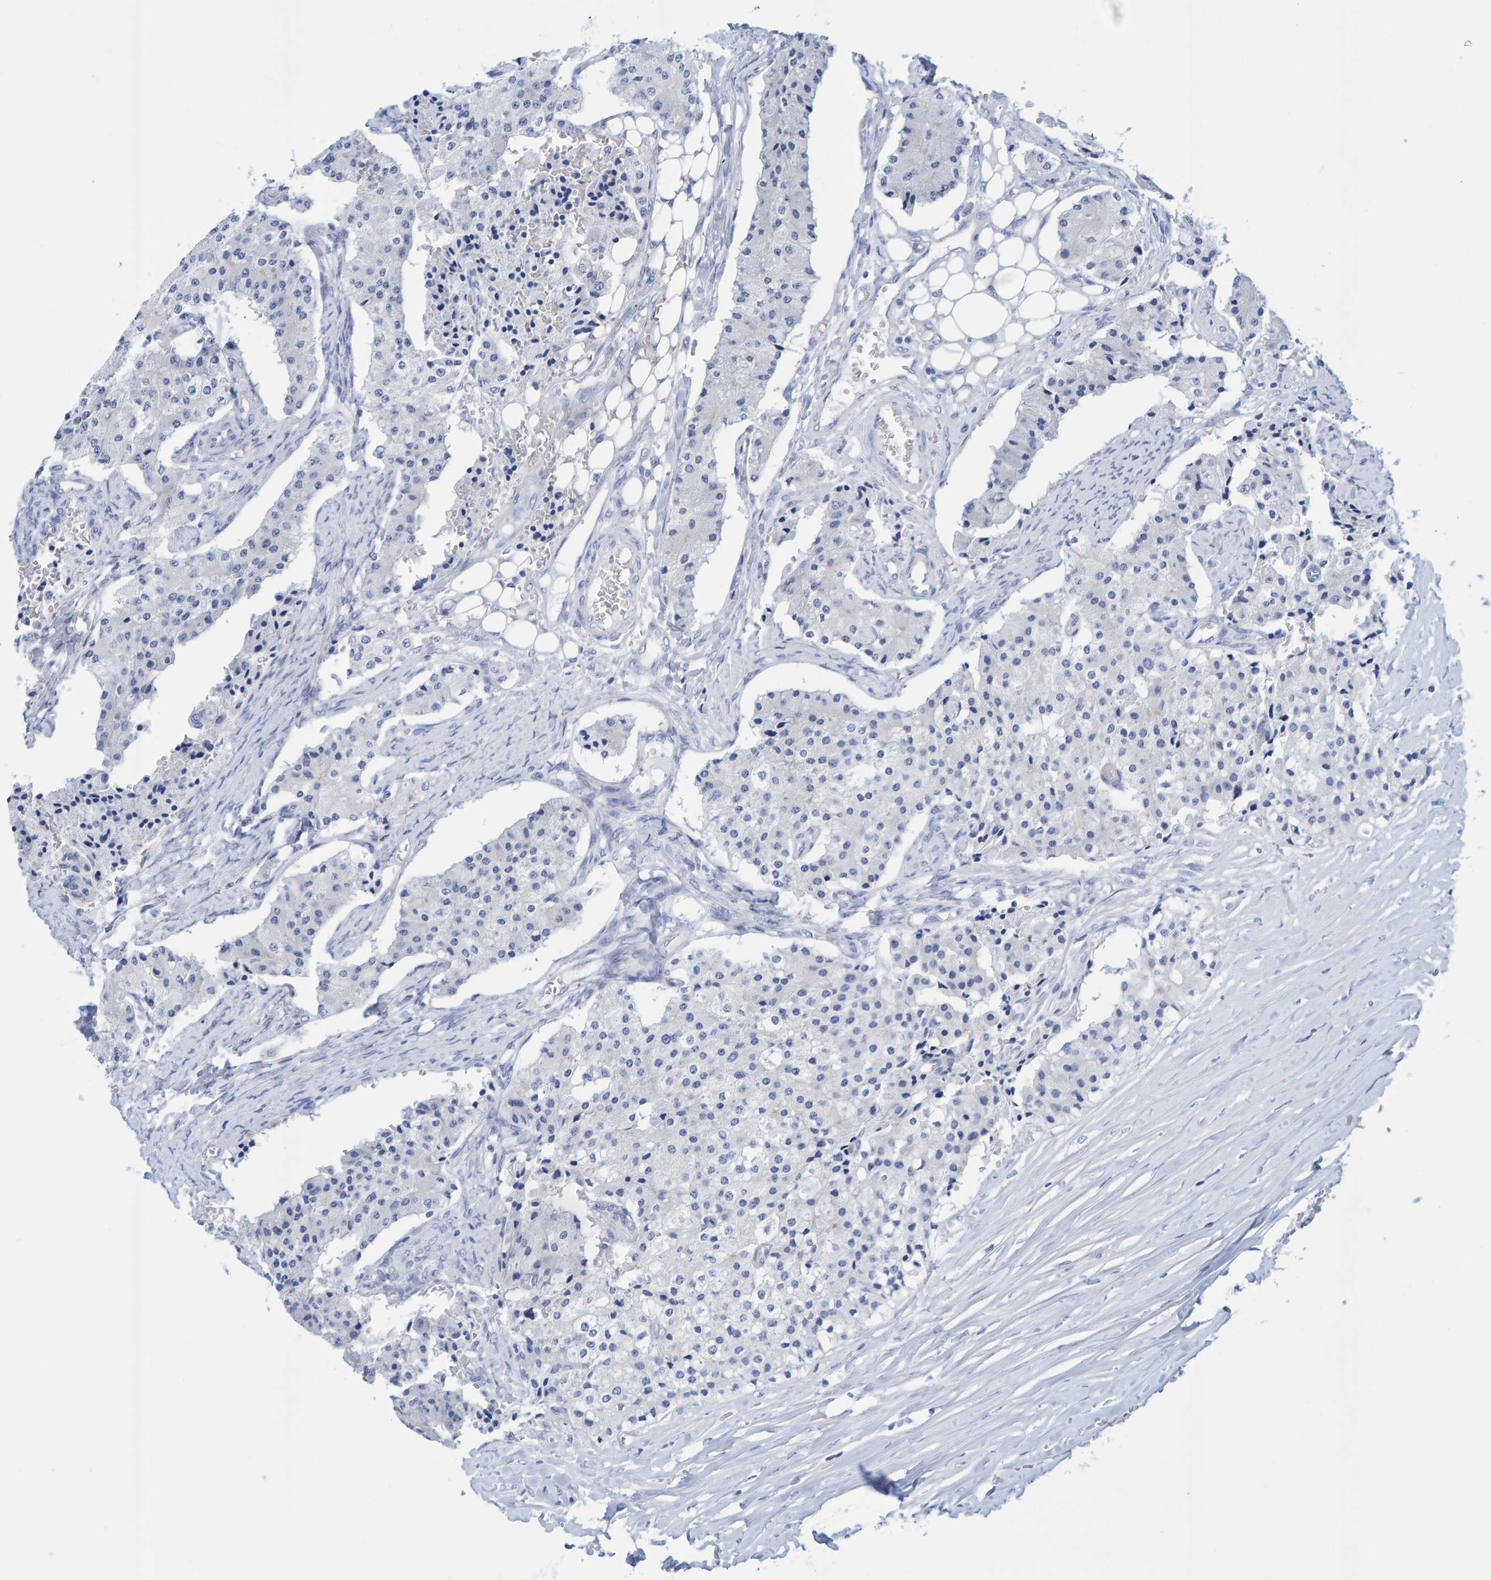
{"staining": {"intensity": "negative", "quantity": "none", "location": "none"}, "tissue": "carcinoid", "cell_type": "Tumor cells", "image_type": "cancer", "snomed": [{"axis": "morphology", "description": "Carcinoid, malignant, NOS"}, {"axis": "topography", "description": "Colon"}], "caption": "DAB immunohistochemical staining of carcinoid (malignant) reveals no significant positivity in tumor cells.", "gene": "JAKMIP3", "patient": {"sex": "female", "age": 52}}